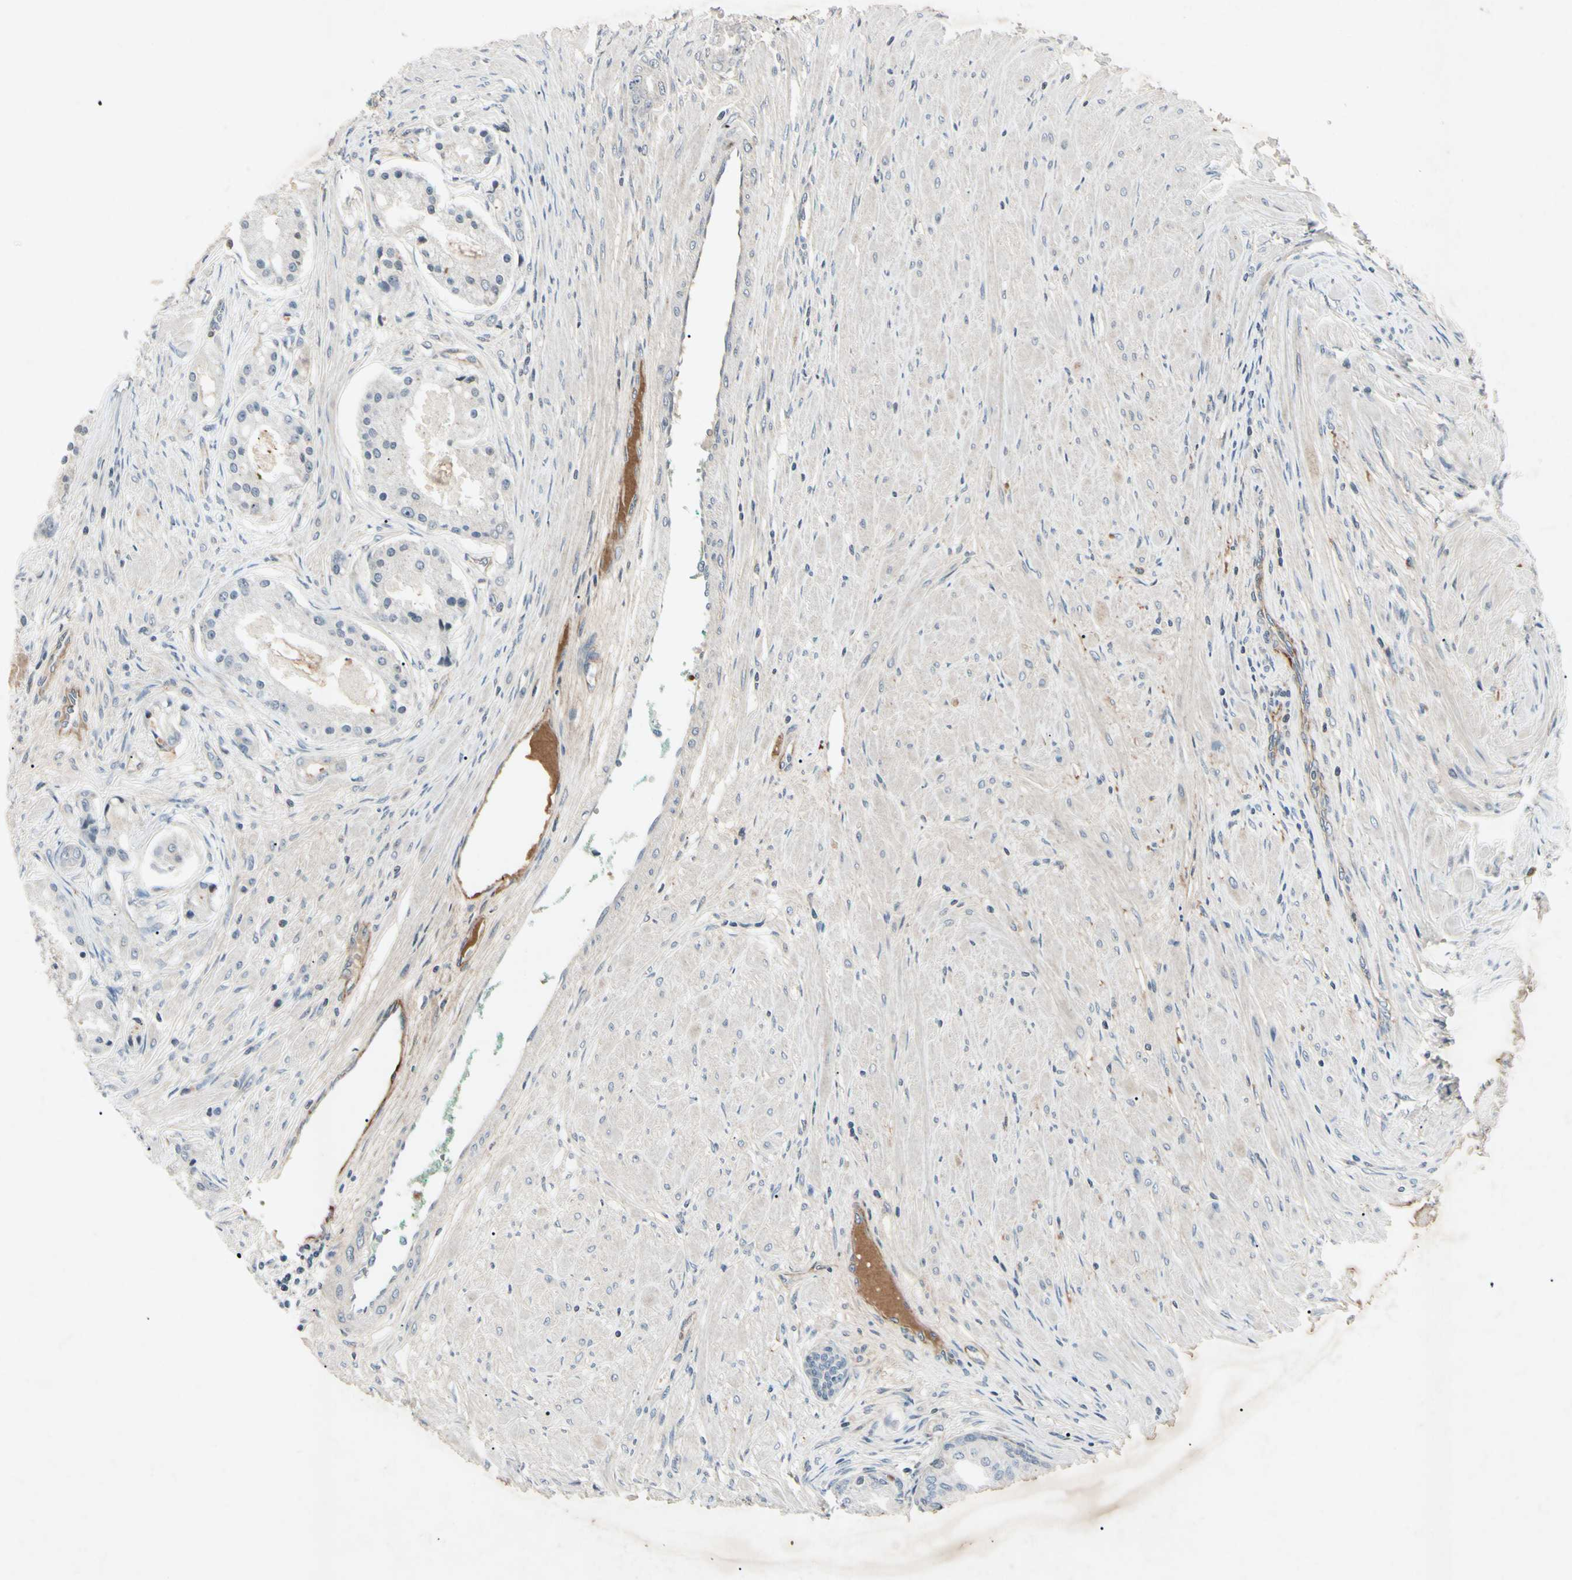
{"staining": {"intensity": "negative", "quantity": "none", "location": "none"}, "tissue": "prostate cancer", "cell_type": "Tumor cells", "image_type": "cancer", "snomed": [{"axis": "morphology", "description": "Adenocarcinoma, High grade"}, {"axis": "topography", "description": "Prostate"}], "caption": "The image displays no staining of tumor cells in adenocarcinoma (high-grade) (prostate).", "gene": "AEBP1", "patient": {"sex": "male", "age": 59}}